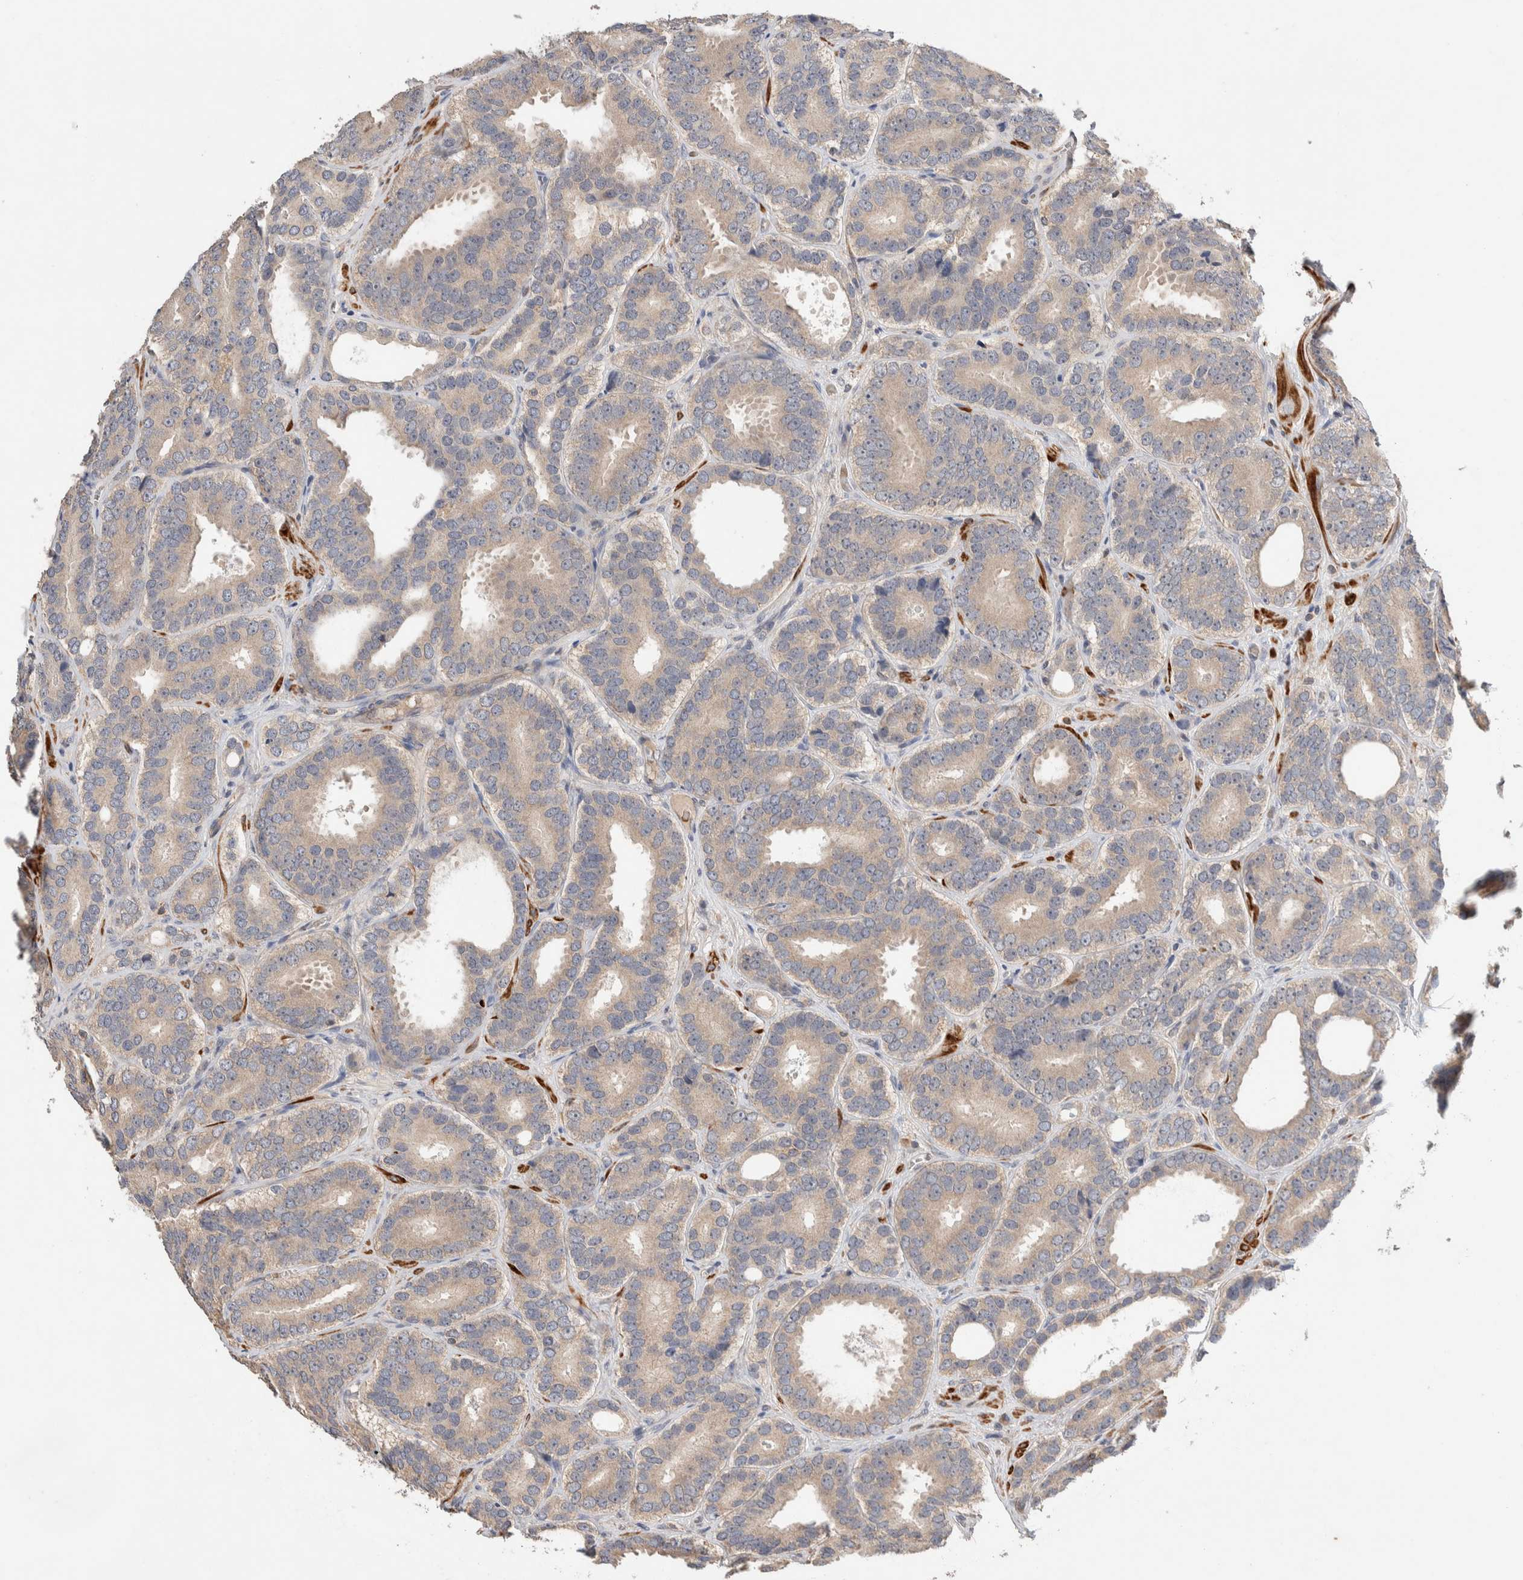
{"staining": {"intensity": "weak", "quantity": "25%-75%", "location": "cytoplasmic/membranous"}, "tissue": "prostate cancer", "cell_type": "Tumor cells", "image_type": "cancer", "snomed": [{"axis": "morphology", "description": "Adenocarcinoma, High grade"}, {"axis": "topography", "description": "Prostate"}], "caption": "The histopathology image demonstrates staining of prostate high-grade adenocarcinoma, revealing weak cytoplasmic/membranous protein positivity (brown color) within tumor cells. (Stains: DAB in brown, nuclei in blue, Microscopy: brightfield microscopy at high magnification).", "gene": "WDR91", "patient": {"sex": "male", "age": 56}}